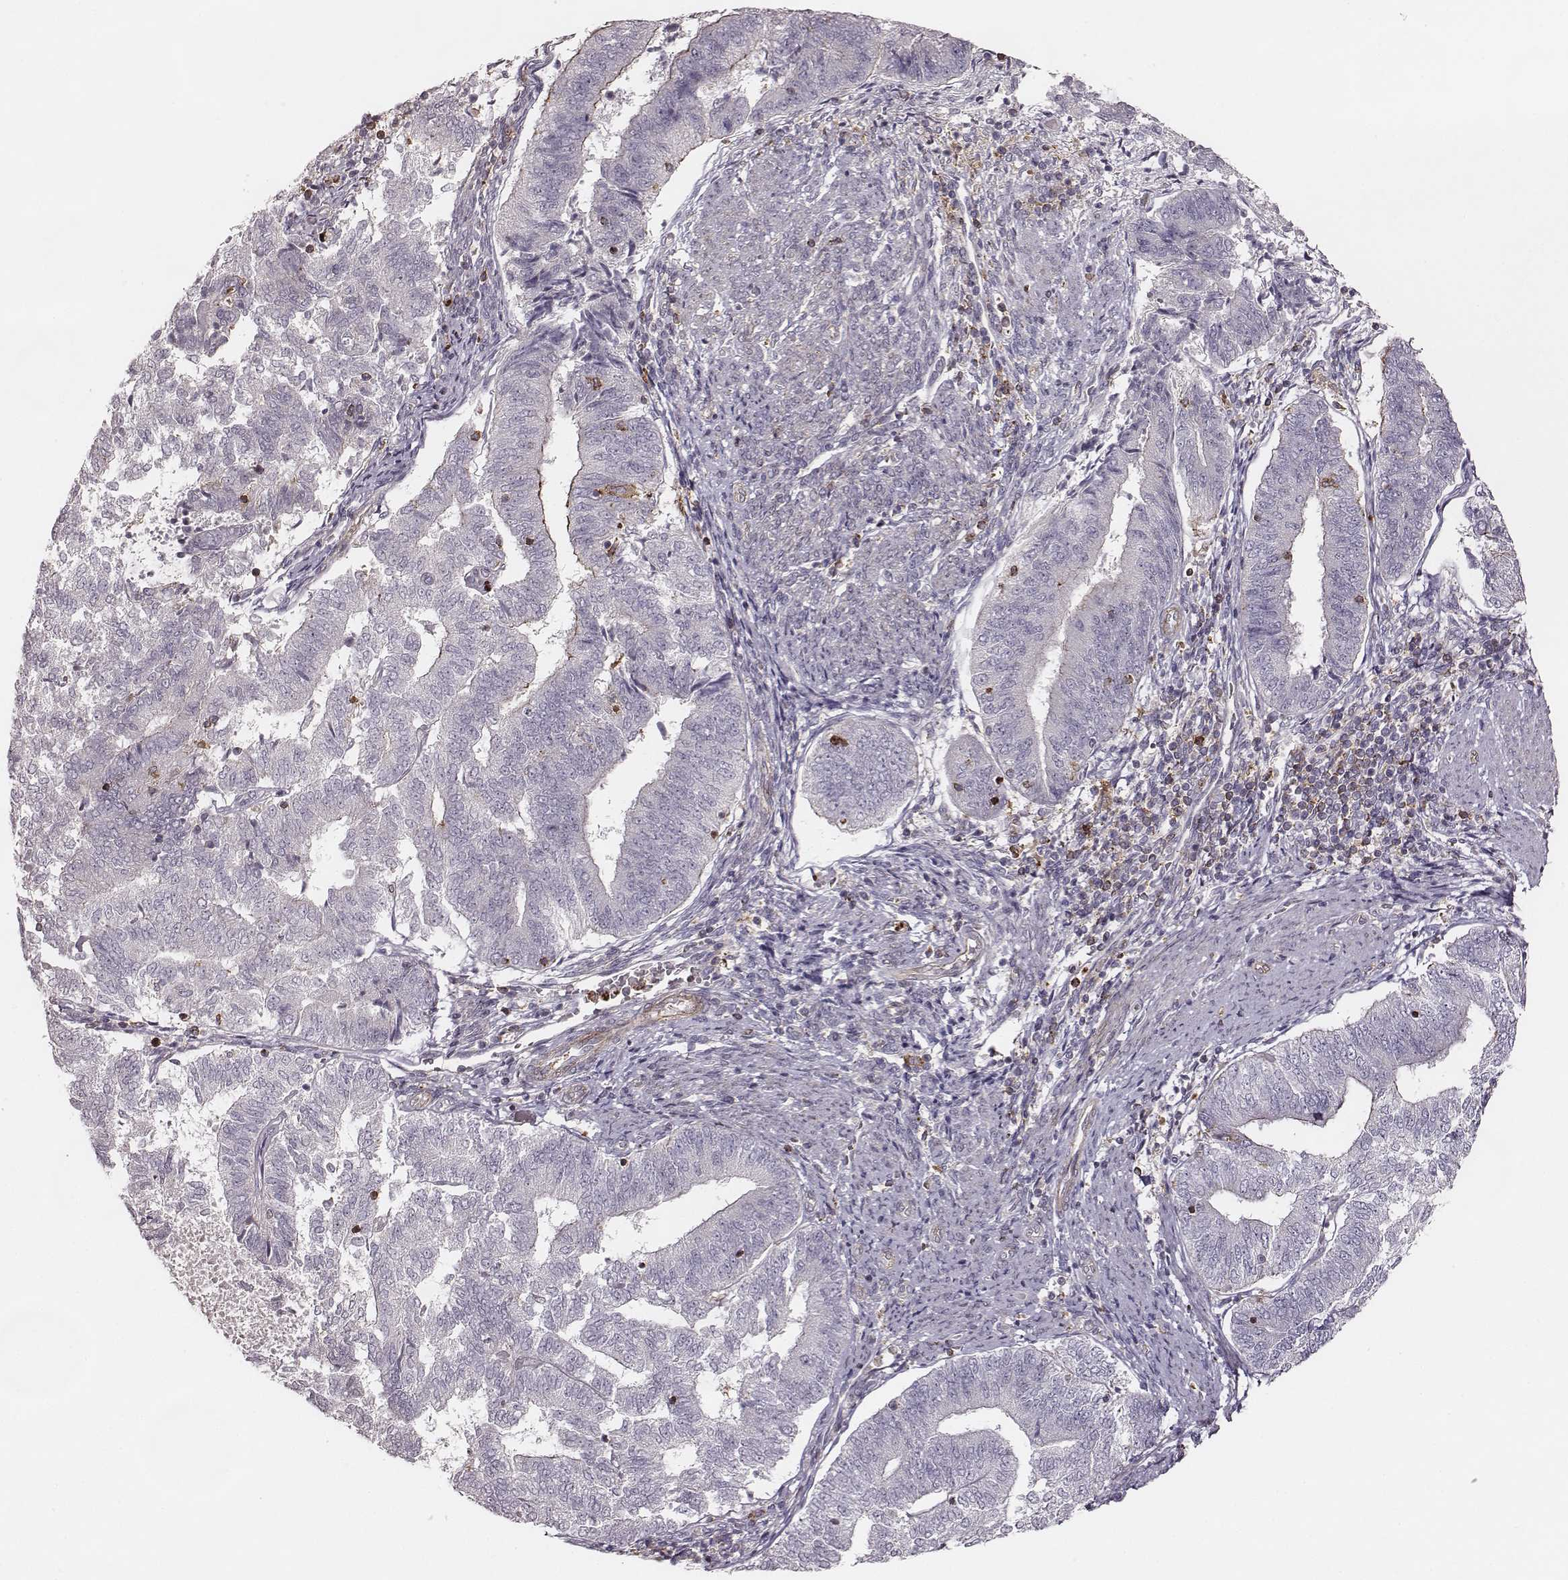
{"staining": {"intensity": "negative", "quantity": "none", "location": "none"}, "tissue": "endometrial cancer", "cell_type": "Tumor cells", "image_type": "cancer", "snomed": [{"axis": "morphology", "description": "Adenocarcinoma, NOS"}, {"axis": "topography", "description": "Endometrium"}], "caption": "Tumor cells are negative for brown protein staining in endometrial cancer. (DAB (3,3'-diaminobenzidine) immunohistochemistry with hematoxylin counter stain).", "gene": "ZYX", "patient": {"sex": "female", "age": 65}}